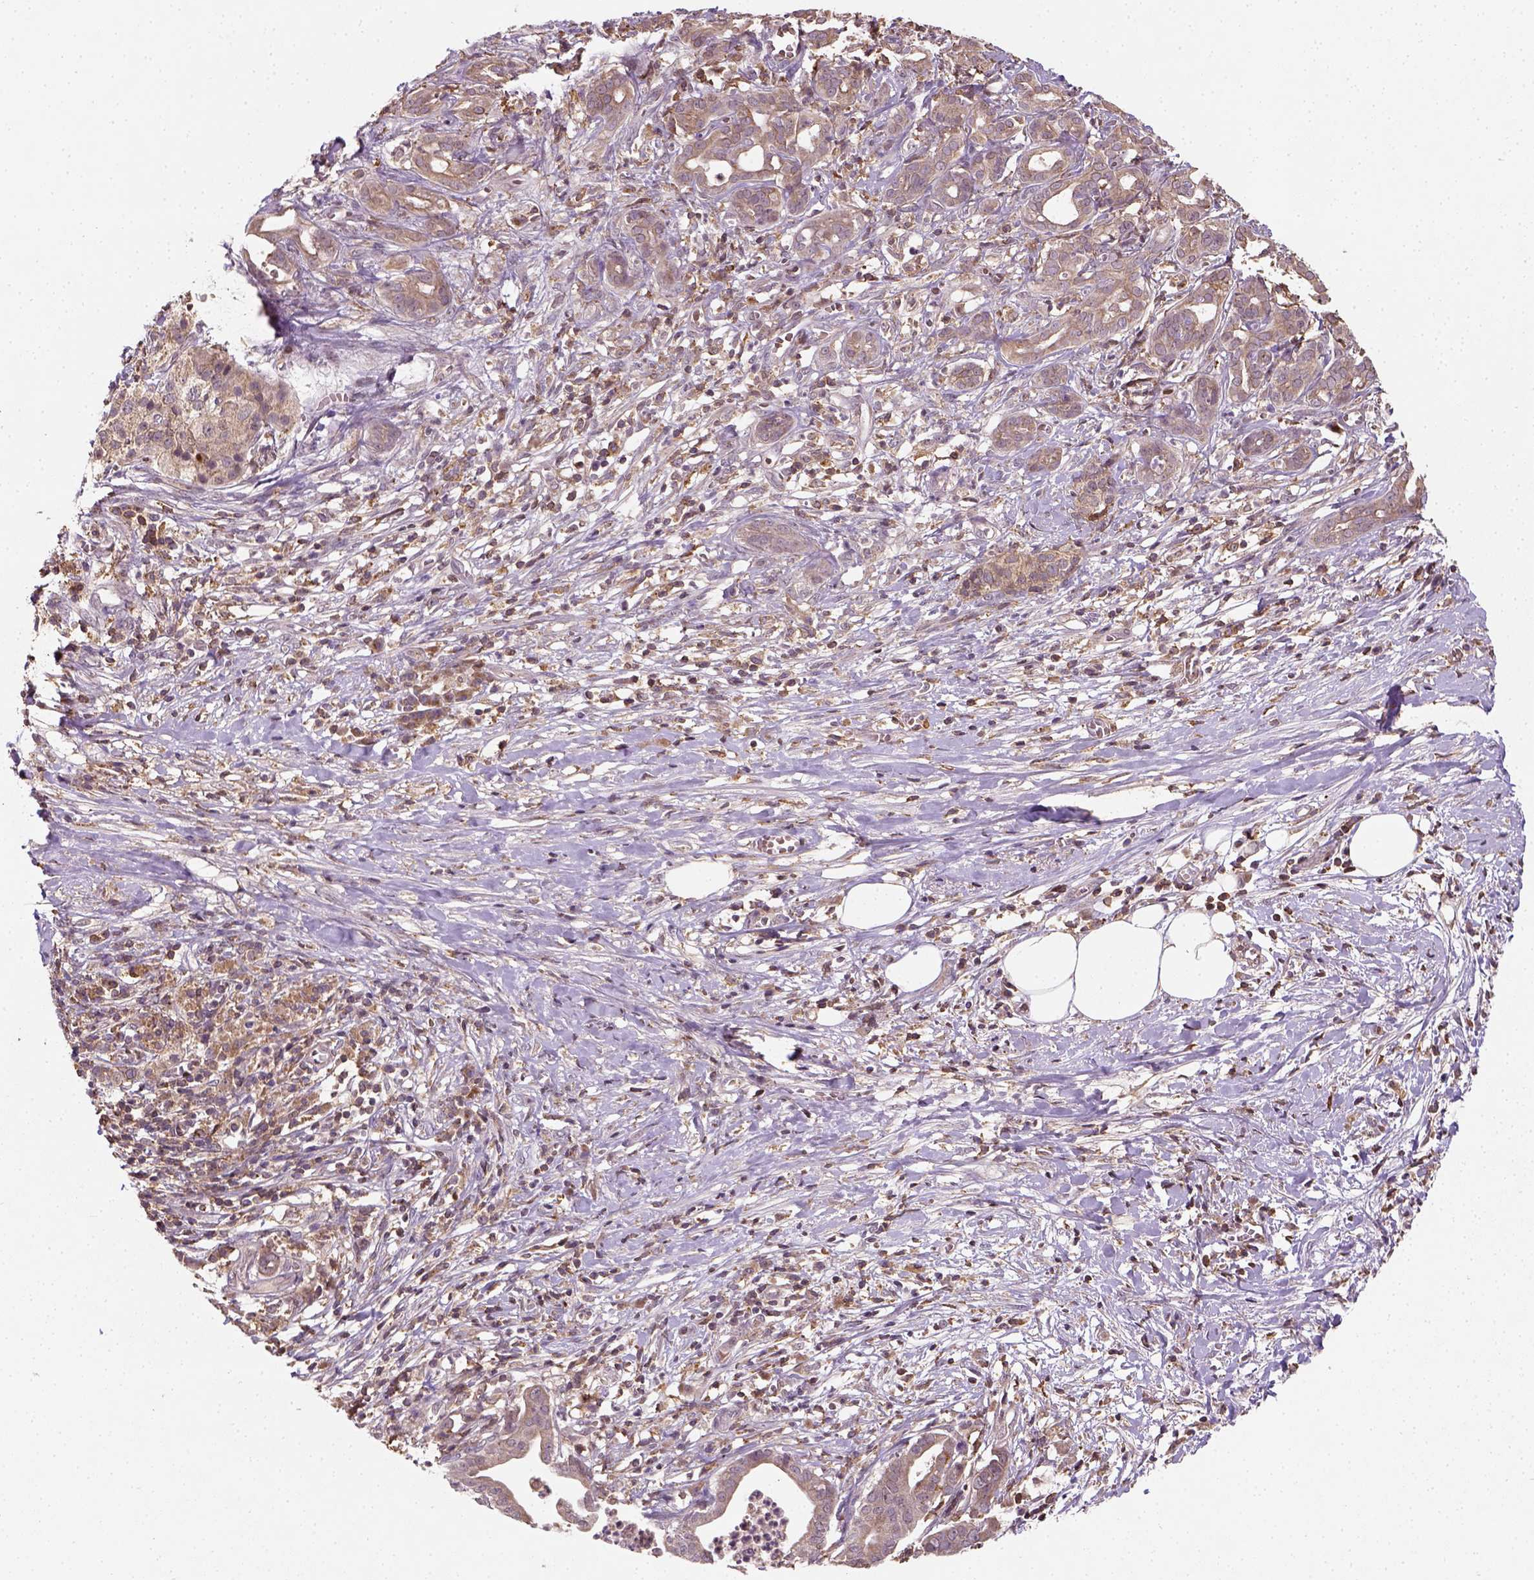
{"staining": {"intensity": "weak", "quantity": ">75%", "location": "cytoplasmic/membranous"}, "tissue": "pancreatic cancer", "cell_type": "Tumor cells", "image_type": "cancer", "snomed": [{"axis": "morphology", "description": "Adenocarcinoma, NOS"}, {"axis": "topography", "description": "Pancreas"}], "caption": "Protein expression analysis of adenocarcinoma (pancreatic) exhibits weak cytoplasmic/membranous positivity in about >75% of tumor cells.", "gene": "CAMKK1", "patient": {"sex": "male", "age": 61}}